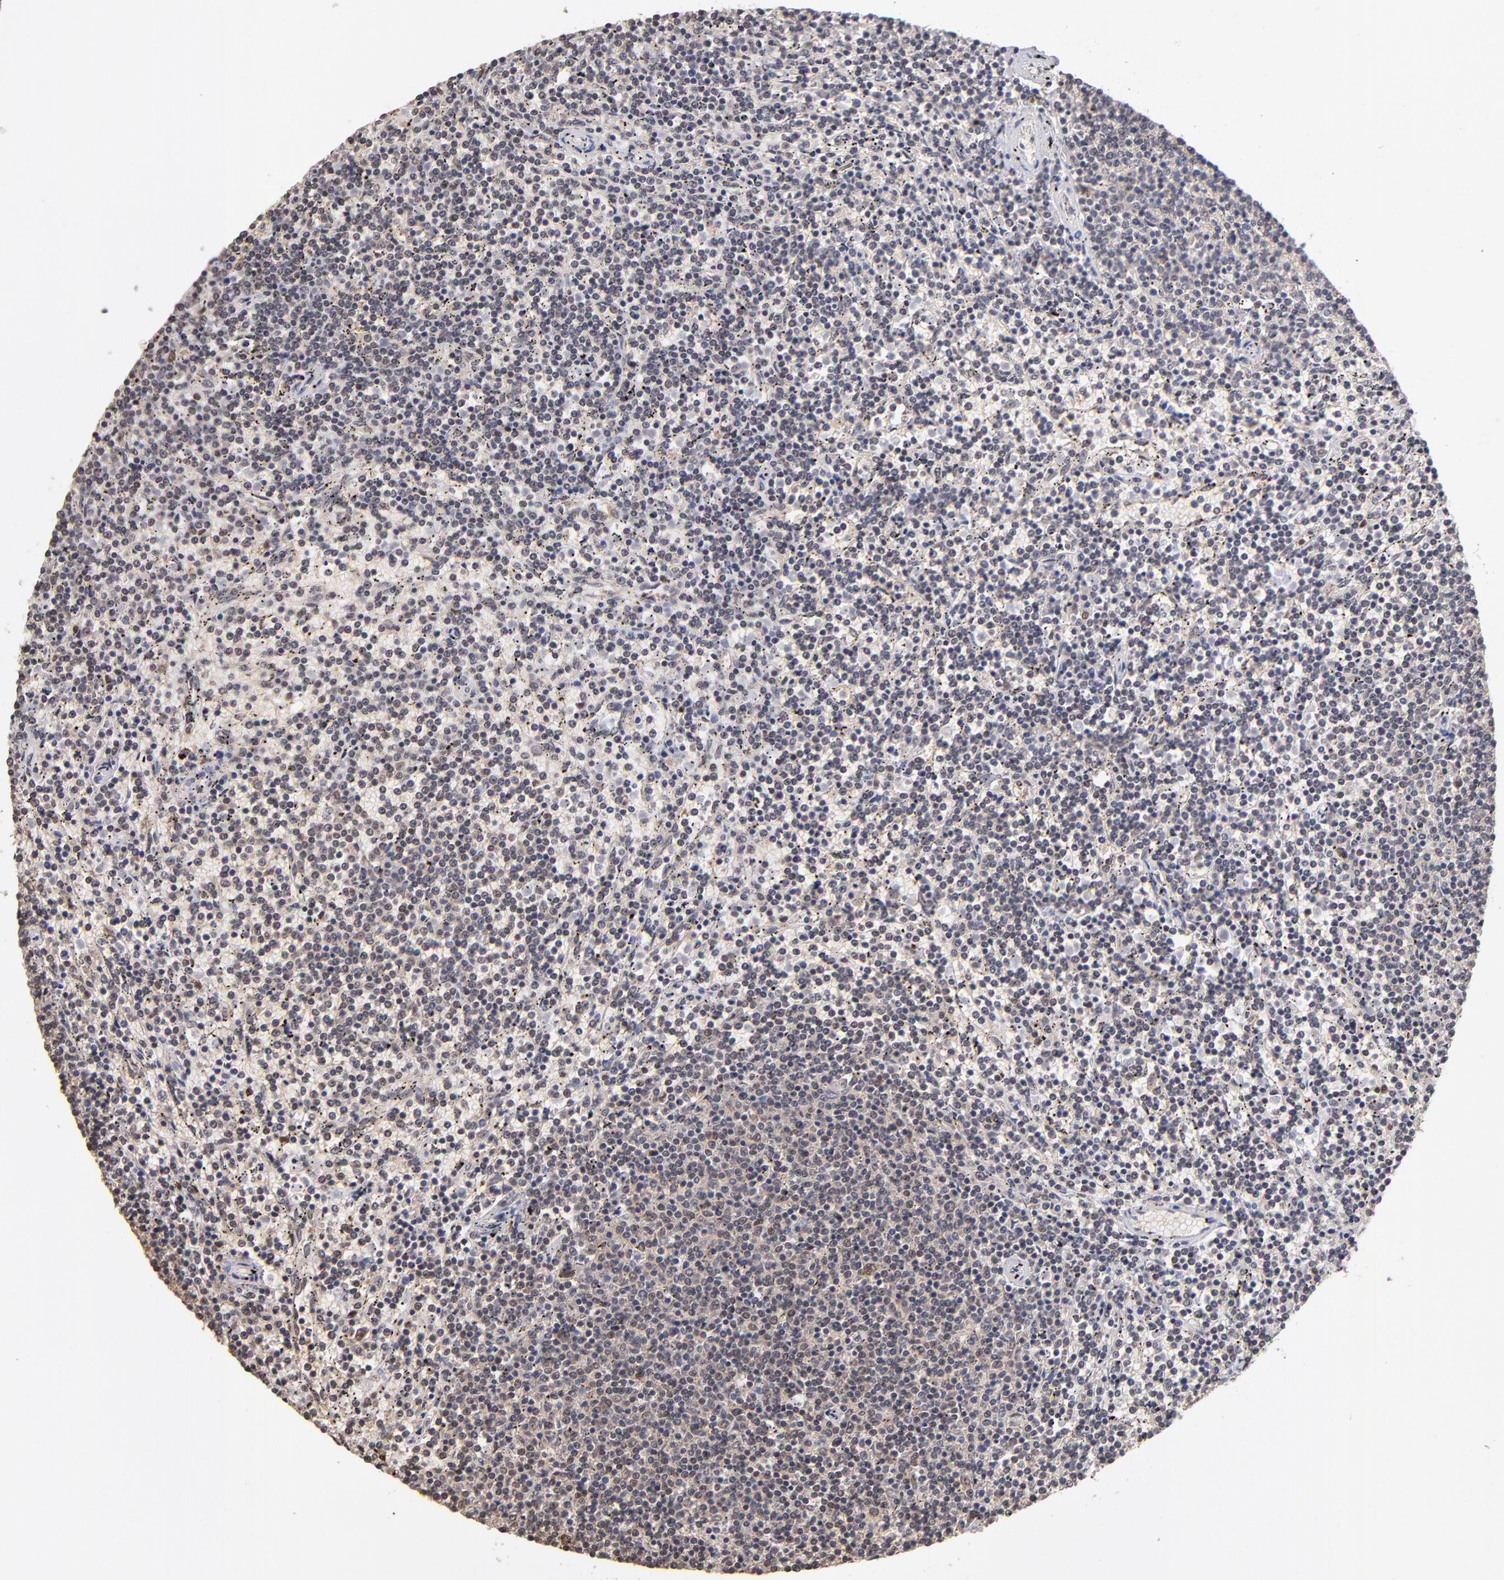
{"staining": {"intensity": "weak", "quantity": "<25%", "location": "cytoplasmic/membranous"}, "tissue": "lymphoma", "cell_type": "Tumor cells", "image_type": "cancer", "snomed": [{"axis": "morphology", "description": "Malignant lymphoma, non-Hodgkin's type, Low grade"}, {"axis": "topography", "description": "Spleen"}], "caption": "Immunohistochemistry image of neoplastic tissue: low-grade malignant lymphoma, non-Hodgkin's type stained with DAB displays no significant protein expression in tumor cells.", "gene": "PSMD10", "patient": {"sex": "female", "age": 50}}